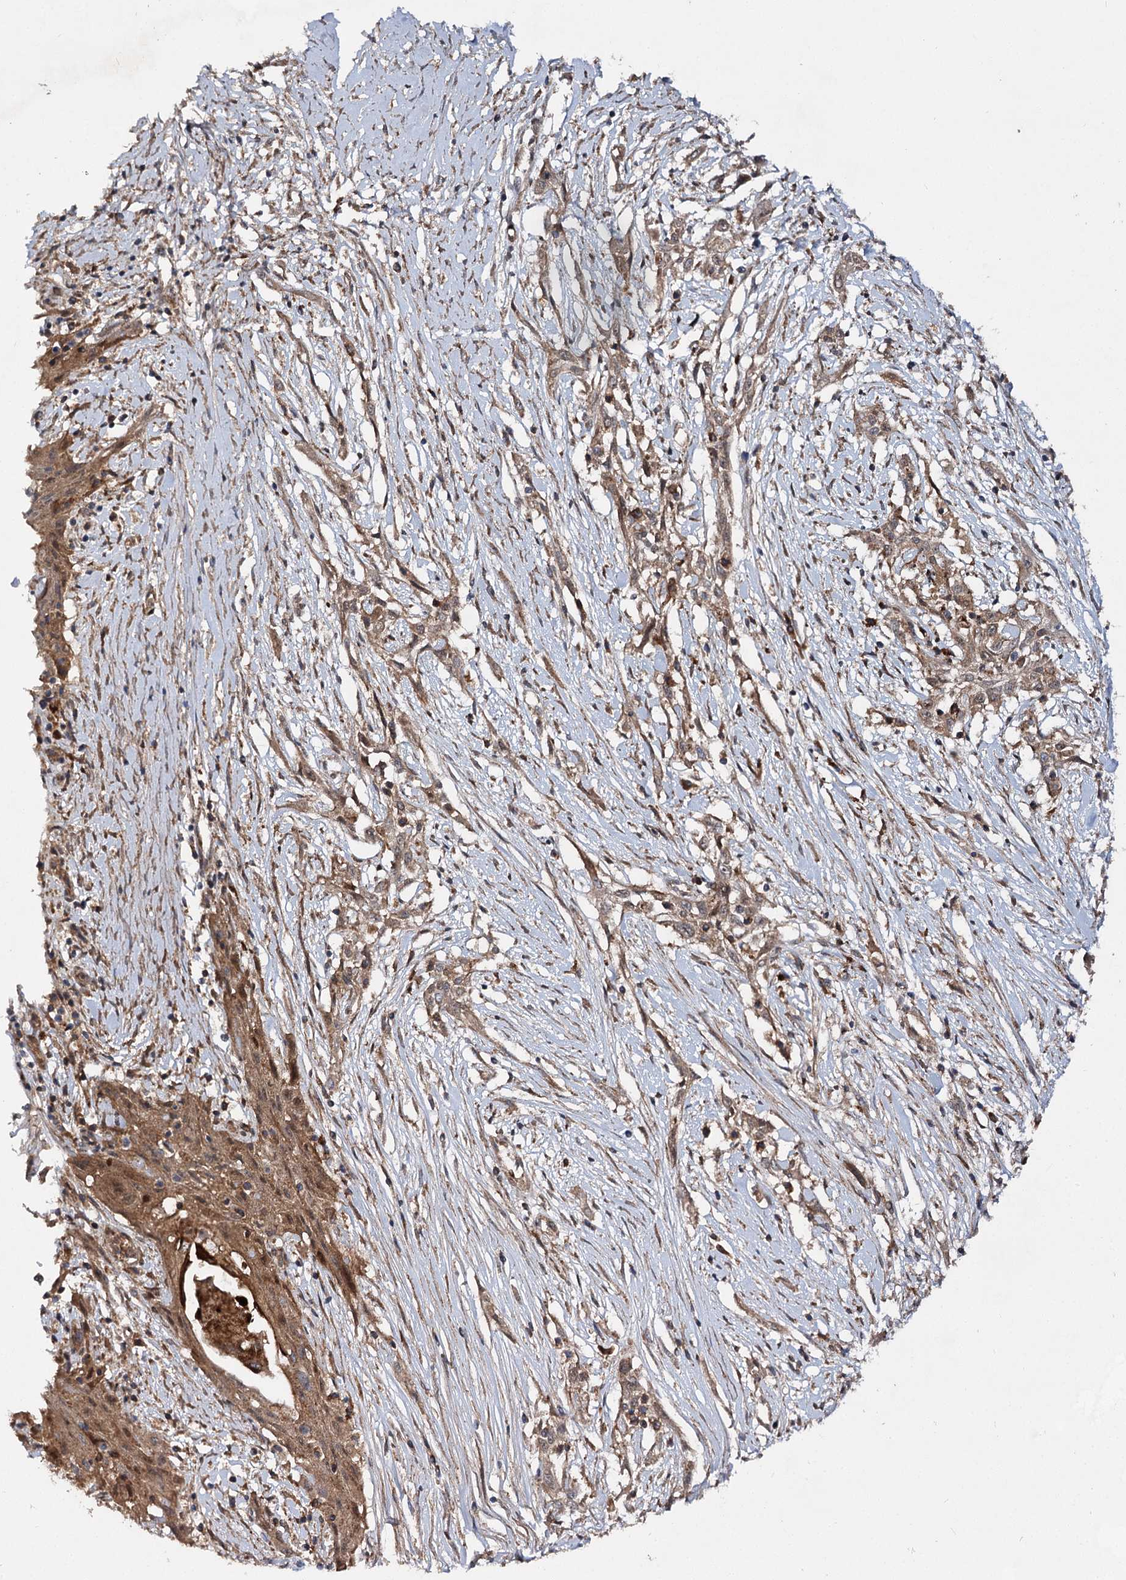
{"staining": {"intensity": "moderate", "quantity": ">75%", "location": "cytoplasmic/membranous"}, "tissue": "skin cancer", "cell_type": "Tumor cells", "image_type": "cancer", "snomed": [{"axis": "morphology", "description": "Squamous cell carcinoma, NOS"}, {"axis": "morphology", "description": "Squamous cell carcinoma, metastatic, NOS"}, {"axis": "topography", "description": "Skin"}, {"axis": "topography", "description": "Lymph node"}], "caption": "Tumor cells exhibit medium levels of moderate cytoplasmic/membranous expression in approximately >75% of cells in human metastatic squamous cell carcinoma (skin).", "gene": "MSANTD2", "patient": {"sex": "male", "age": 75}}